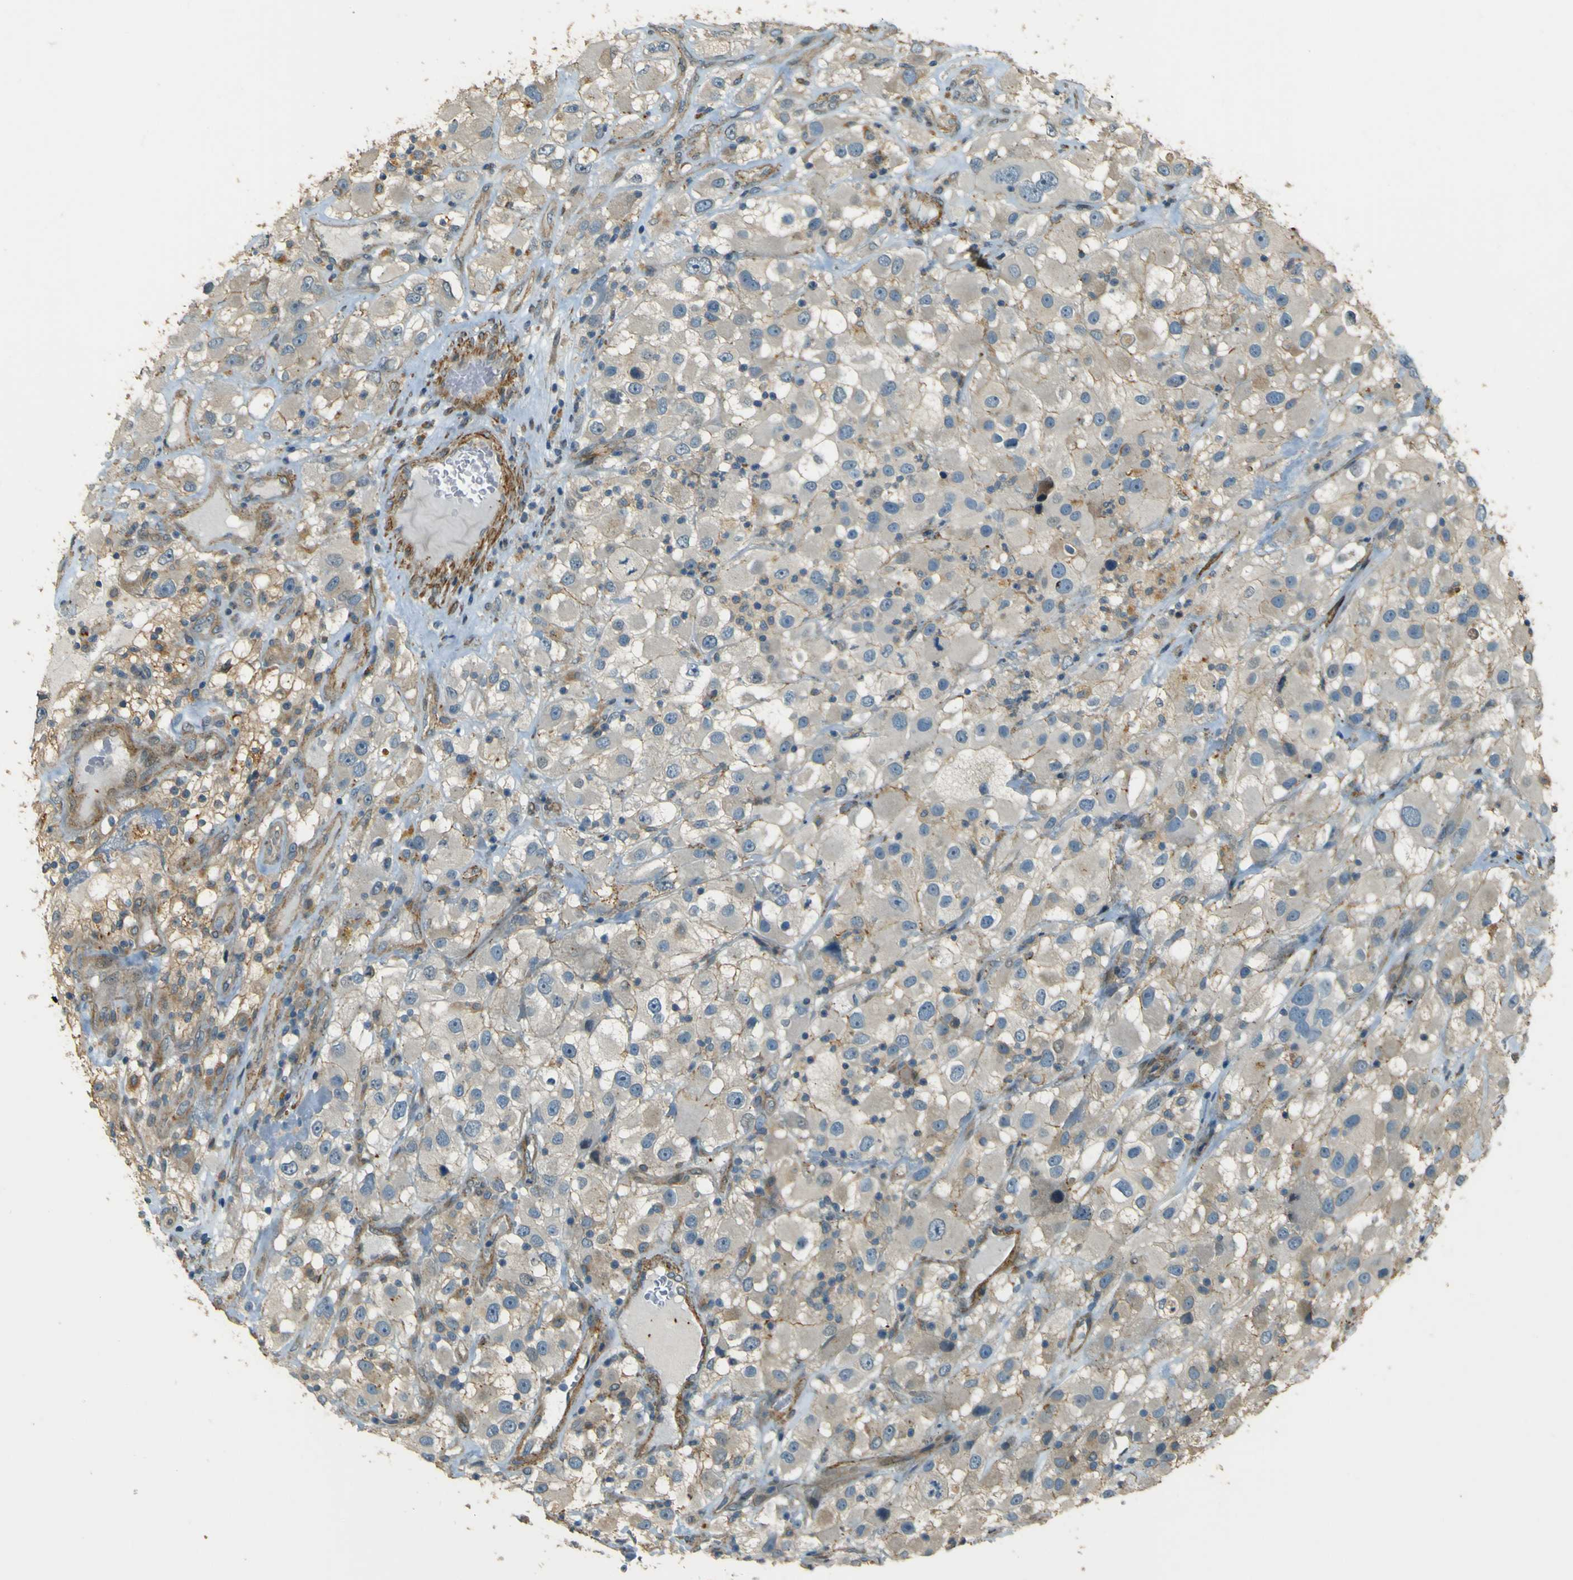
{"staining": {"intensity": "negative", "quantity": "none", "location": "none"}, "tissue": "renal cancer", "cell_type": "Tumor cells", "image_type": "cancer", "snomed": [{"axis": "morphology", "description": "Adenocarcinoma, NOS"}, {"axis": "topography", "description": "Kidney"}], "caption": "Tumor cells are negative for brown protein staining in renal adenocarcinoma.", "gene": "NEXN", "patient": {"sex": "female", "age": 52}}